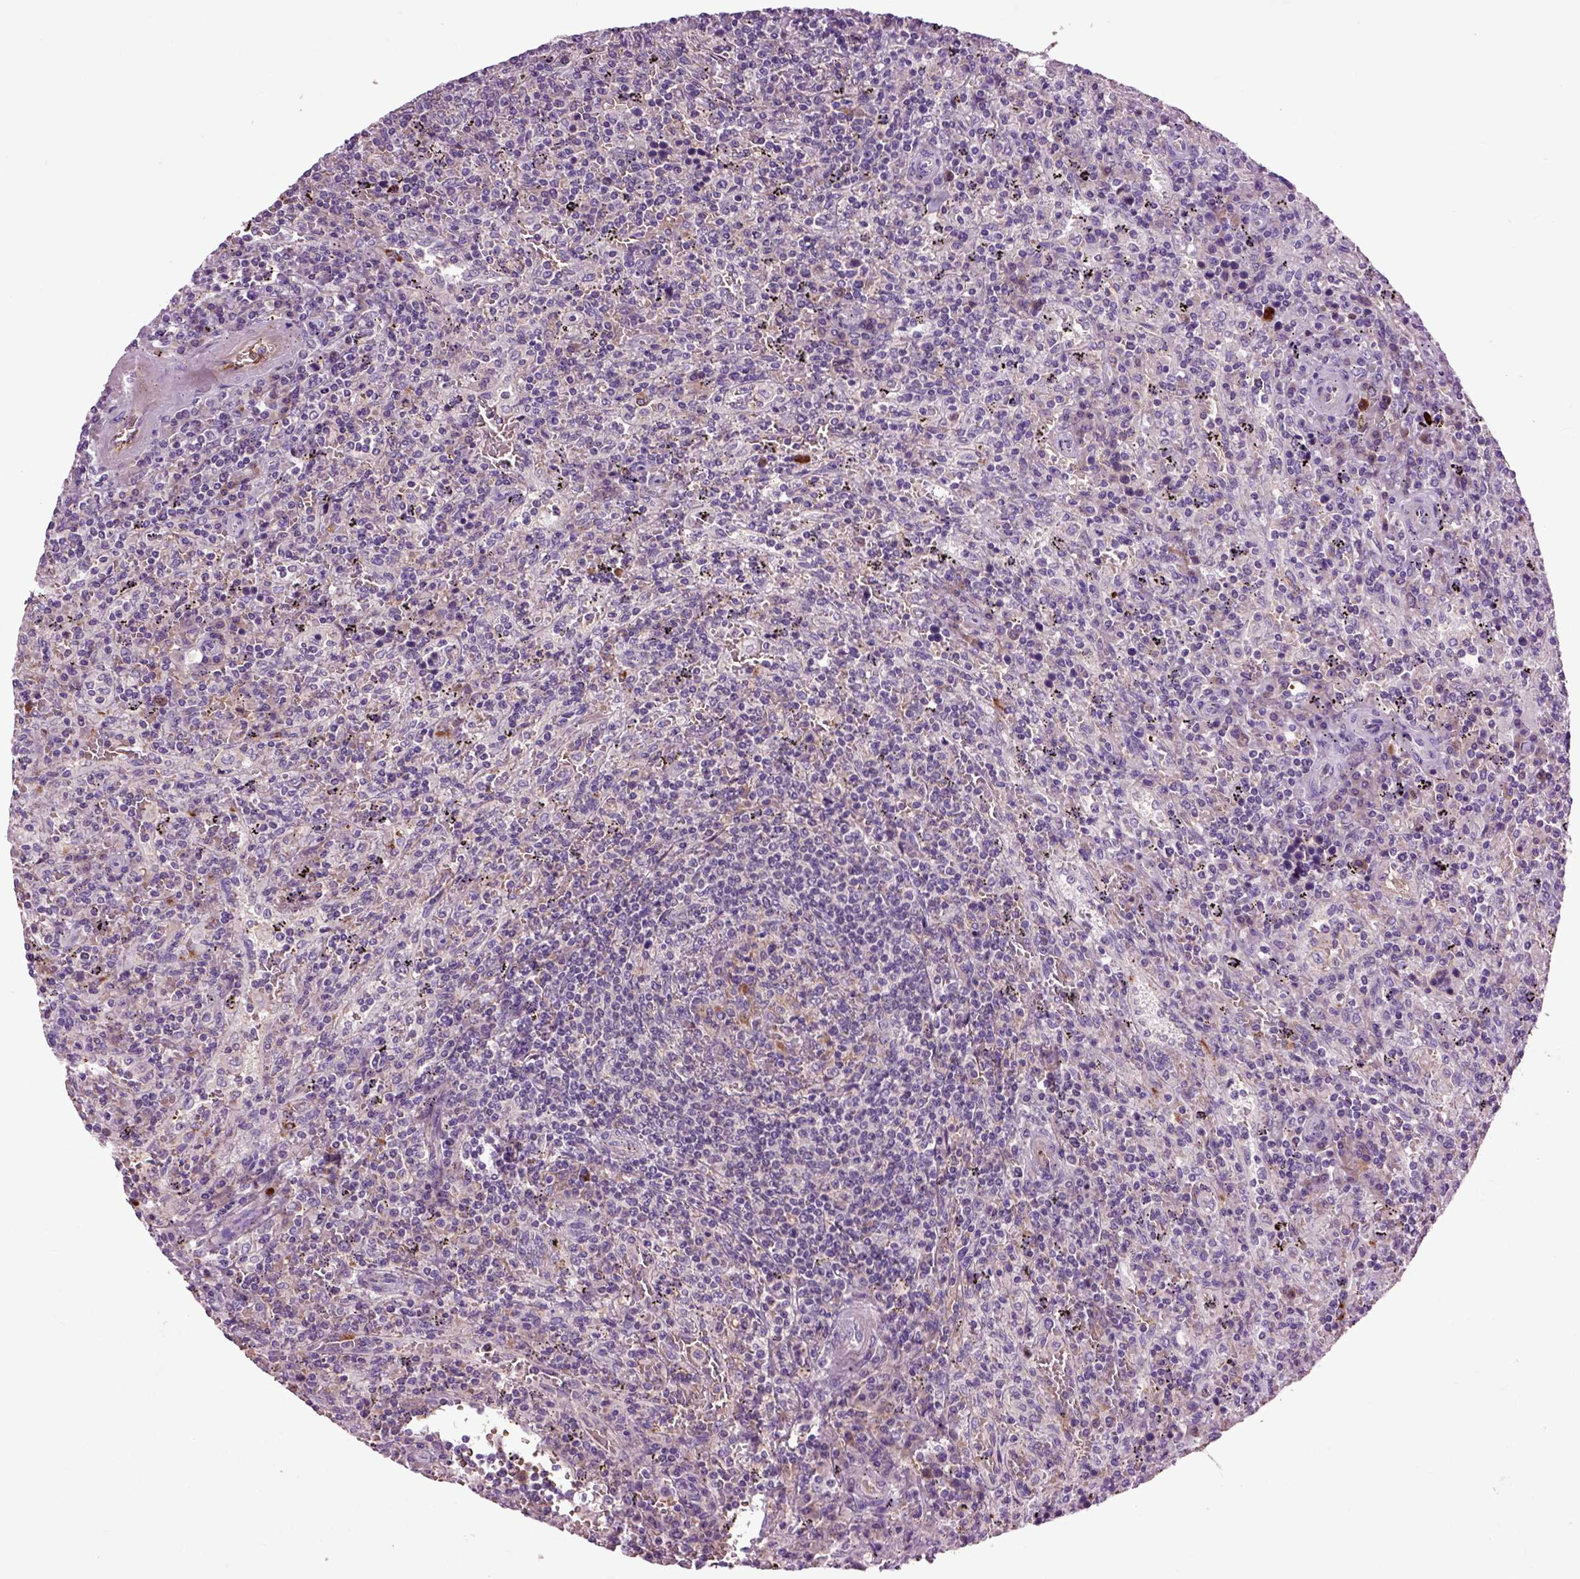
{"staining": {"intensity": "negative", "quantity": "none", "location": "none"}, "tissue": "lymphoma", "cell_type": "Tumor cells", "image_type": "cancer", "snomed": [{"axis": "morphology", "description": "Malignant lymphoma, non-Hodgkin's type, Low grade"}, {"axis": "topography", "description": "Spleen"}], "caption": "Tumor cells show no significant protein staining in lymphoma.", "gene": "SPON1", "patient": {"sex": "male", "age": 62}}